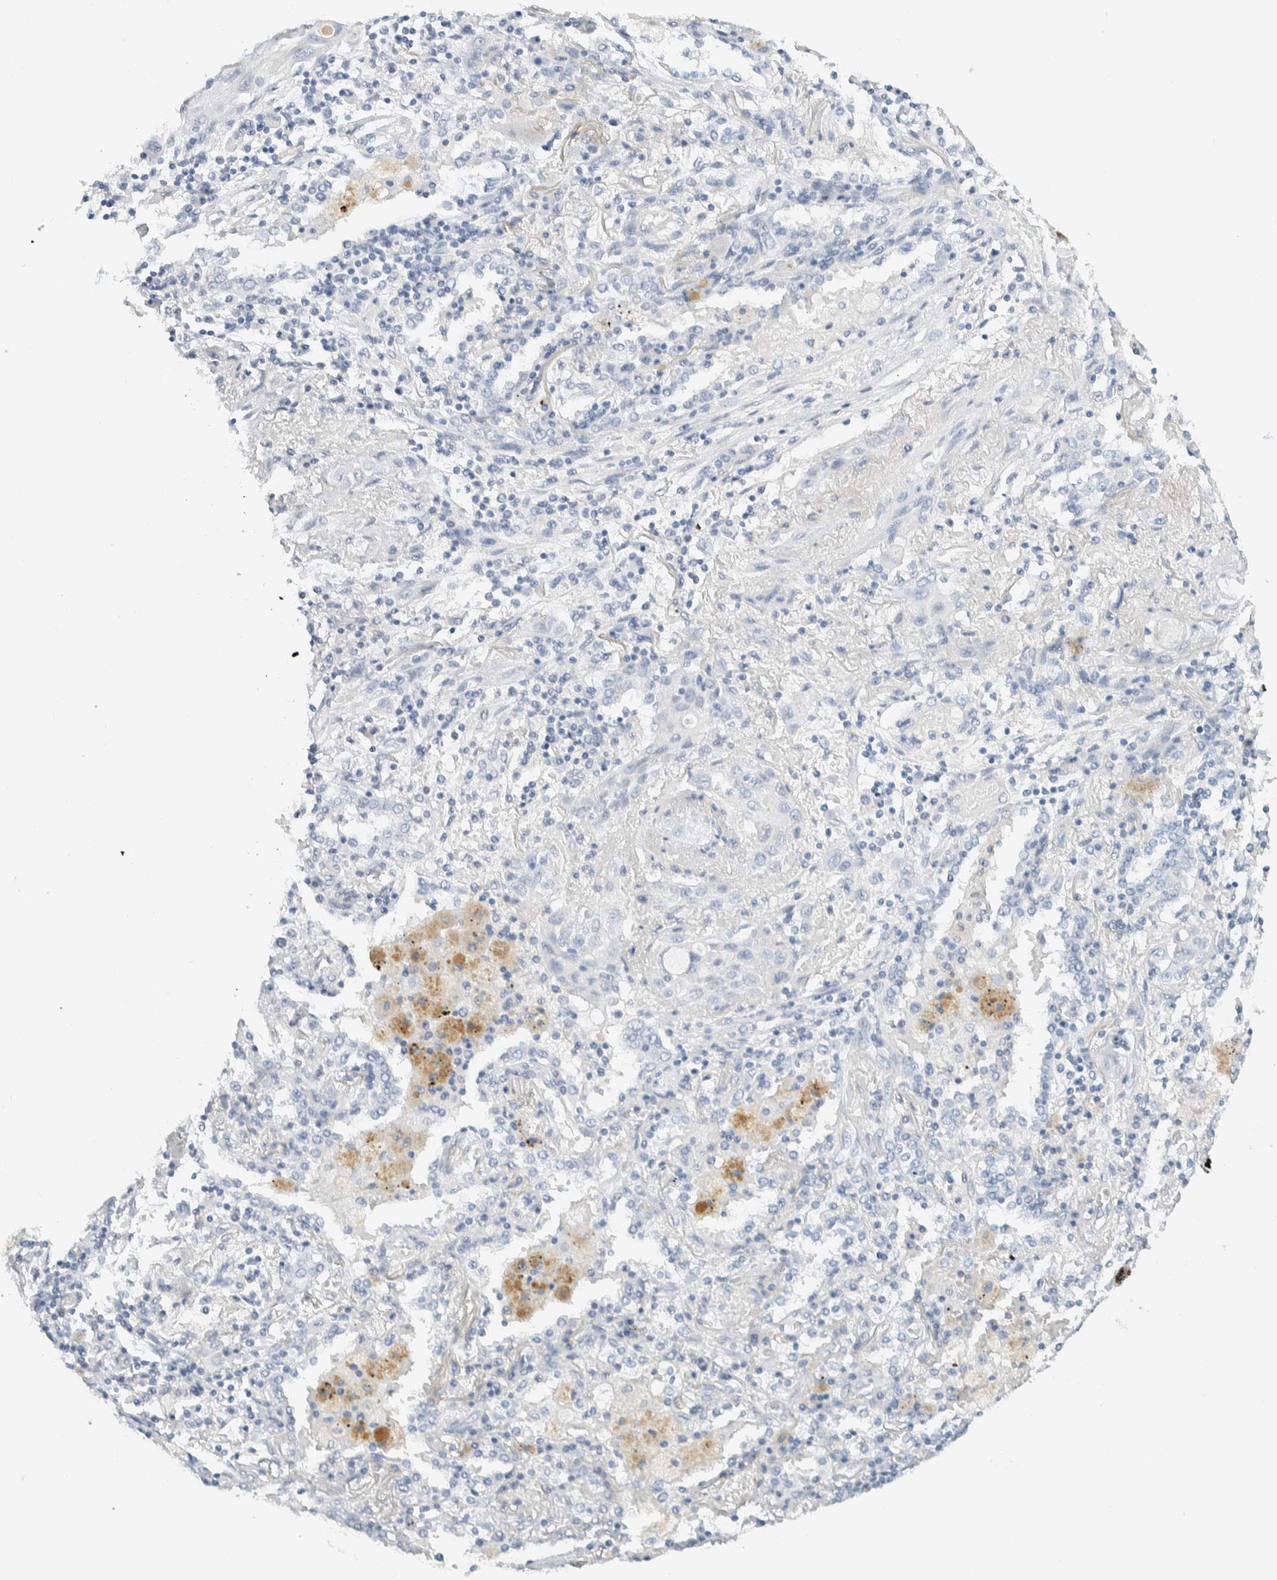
{"staining": {"intensity": "negative", "quantity": "none", "location": "none"}, "tissue": "lung cancer", "cell_type": "Tumor cells", "image_type": "cancer", "snomed": [{"axis": "morphology", "description": "Squamous cell carcinoma, NOS"}, {"axis": "topography", "description": "Lung"}], "caption": "A high-resolution image shows IHC staining of squamous cell carcinoma (lung), which exhibits no significant expression in tumor cells.", "gene": "ALOX12B", "patient": {"sex": "female", "age": 47}}